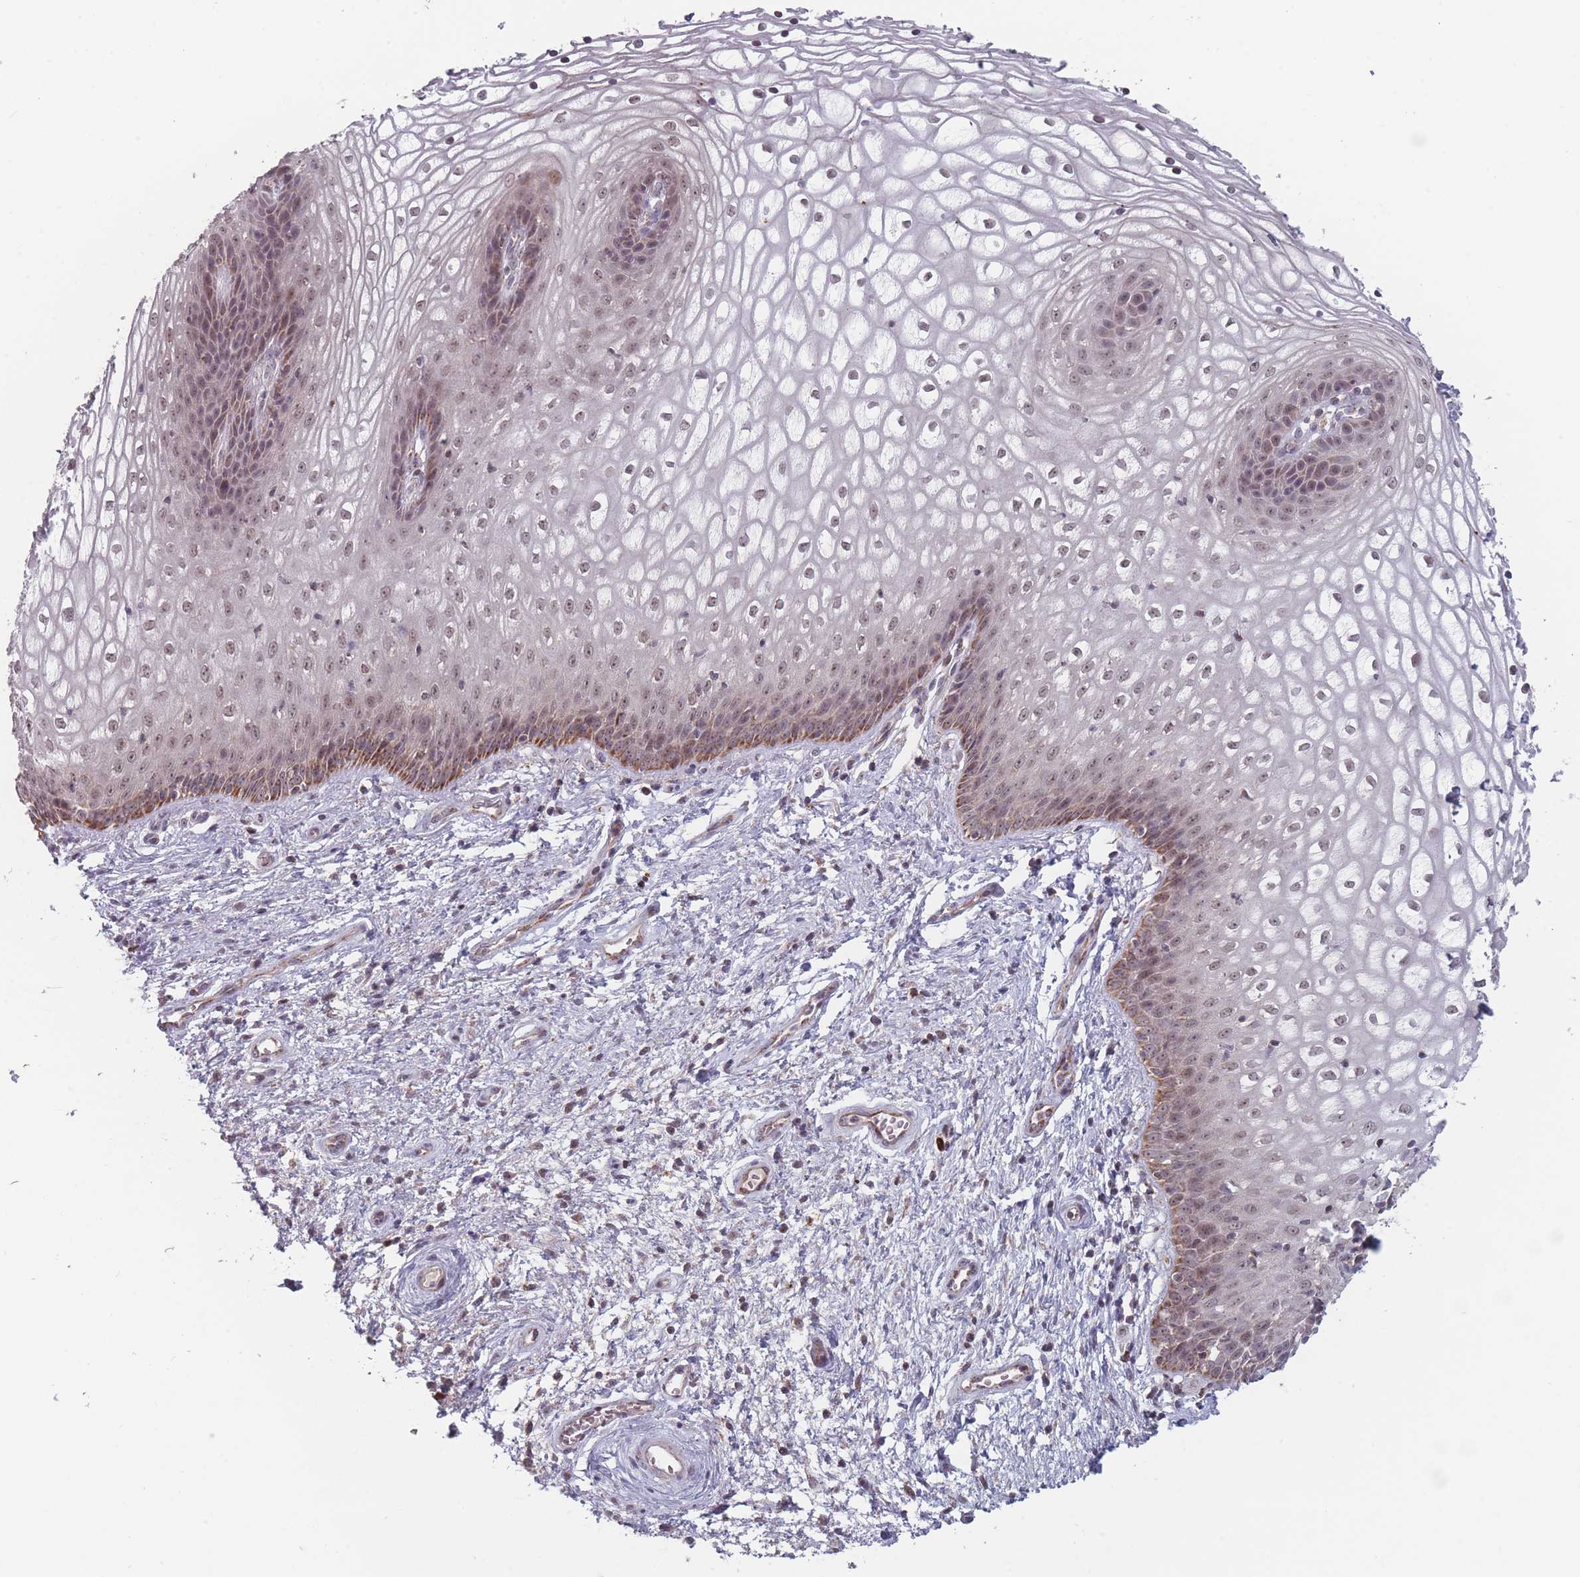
{"staining": {"intensity": "weak", "quantity": ">75%", "location": "cytoplasmic/membranous,nuclear"}, "tissue": "vagina", "cell_type": "Squamous epithelial cells", "image_type": "normal", "snomed": [{"axis": "morphology", "description": "Normal tissue, NOS"}, {"axis": "topography", "description": "Vagina"}], "caption": "Brown immunohistochemical staining in unremarkable vagina exhibits weak cytoplasmic/membranous,nuclear expression in approximately >75% of squamous epithelial cells.", "gene": "TMEM232", "patient": {"sex": "female", "age": 34}}